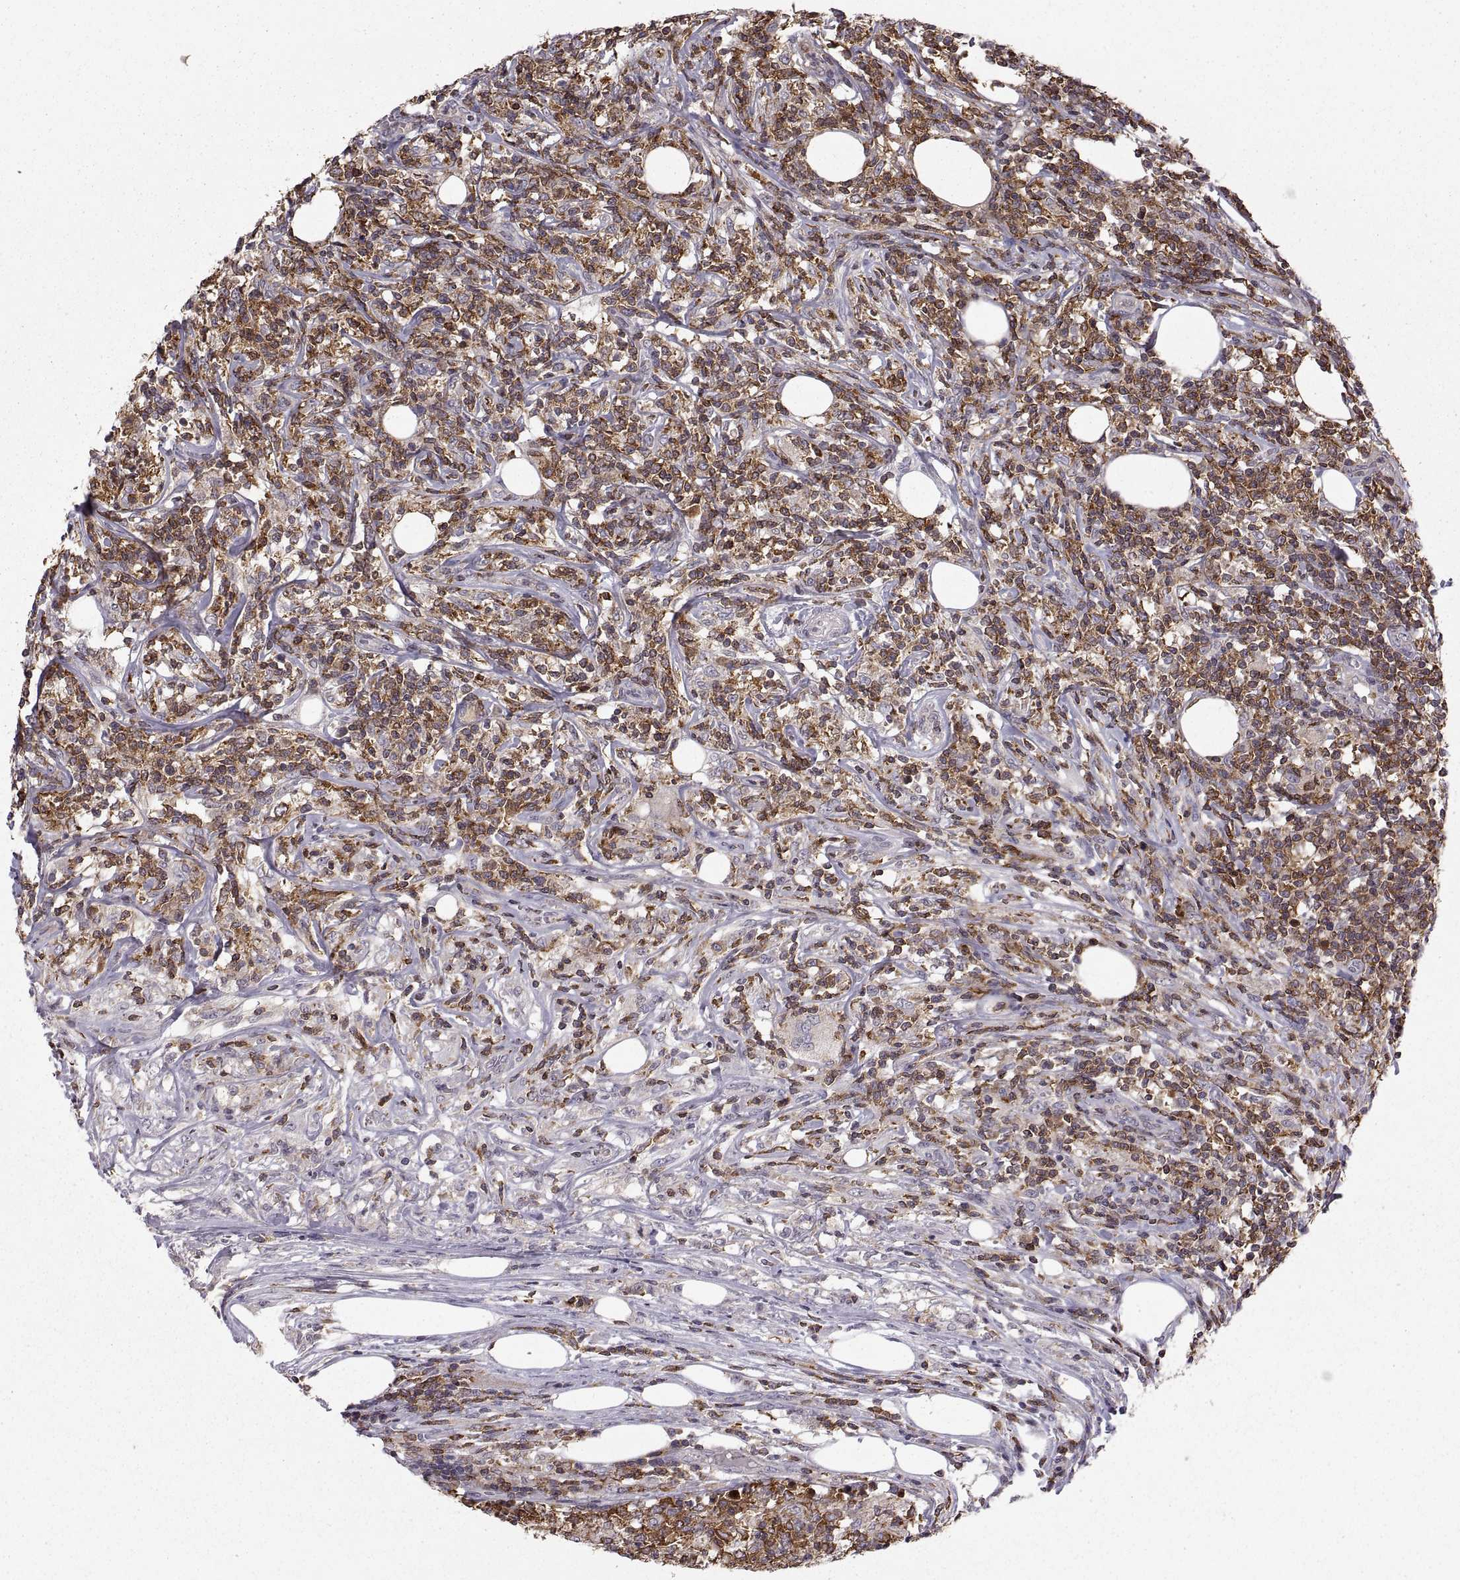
{"staining": {"intensity": "strong", "quantity": ">75%", "location": "cytoplasmic/membranous"}, "tissue": "lymphoma", "cell_type": "Tumor cells", "image_type": "cancer", "snomed": [{"axis": "morphology", "description": "Malignant lymphoma, non-Hodgkin's type, High grade"}, {"axis": "topography", "description": "Lymph node"}], "caption": "Lymphoma stained with DAB (3,3'-diaminobenzidine) IHC displays high levels of strong cytoplasmic/membranous staining in about >75% of tumor cells.", "gene": "EZR", "patient": {"sex": "female", "age": 84}}